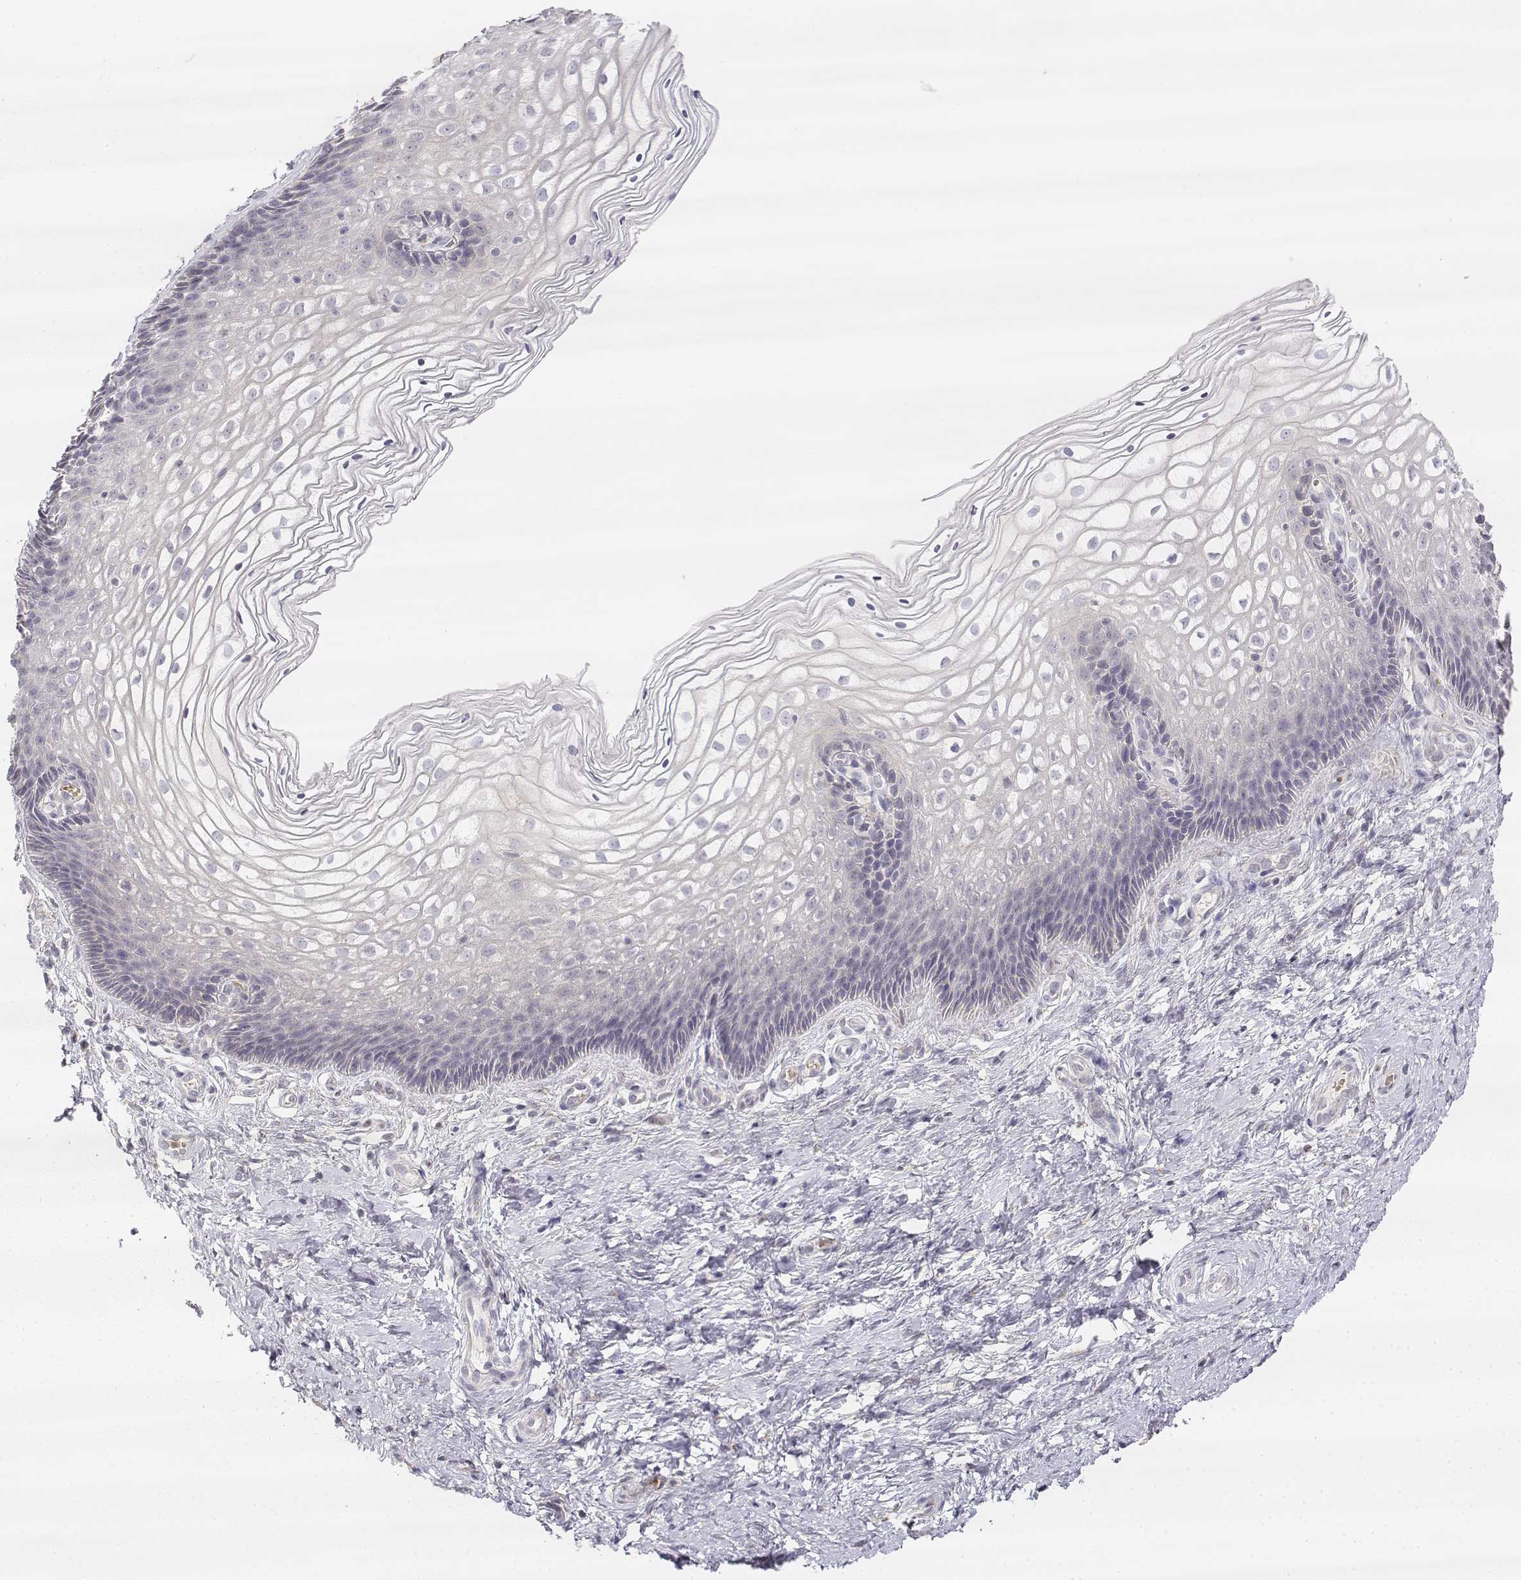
{"staining": {"intensity": "negative", "quantity": "none", "location": "none"}, "tissue": "cervix", "cell_type": "Glandular cells", "image_type": "normal", "snomed": [{"axis": "morphology", "description": "Normal tissue, NOS"}, {"axis": "topography", "description": "Cervix"}], "caption": "IHC photomicrograph of unremarkable cervix stained for a protein (brown), which displays no staining in glandular cells.", "gene": "GLIPR1L2", "patient": {"sex": "female", "age": 34}}